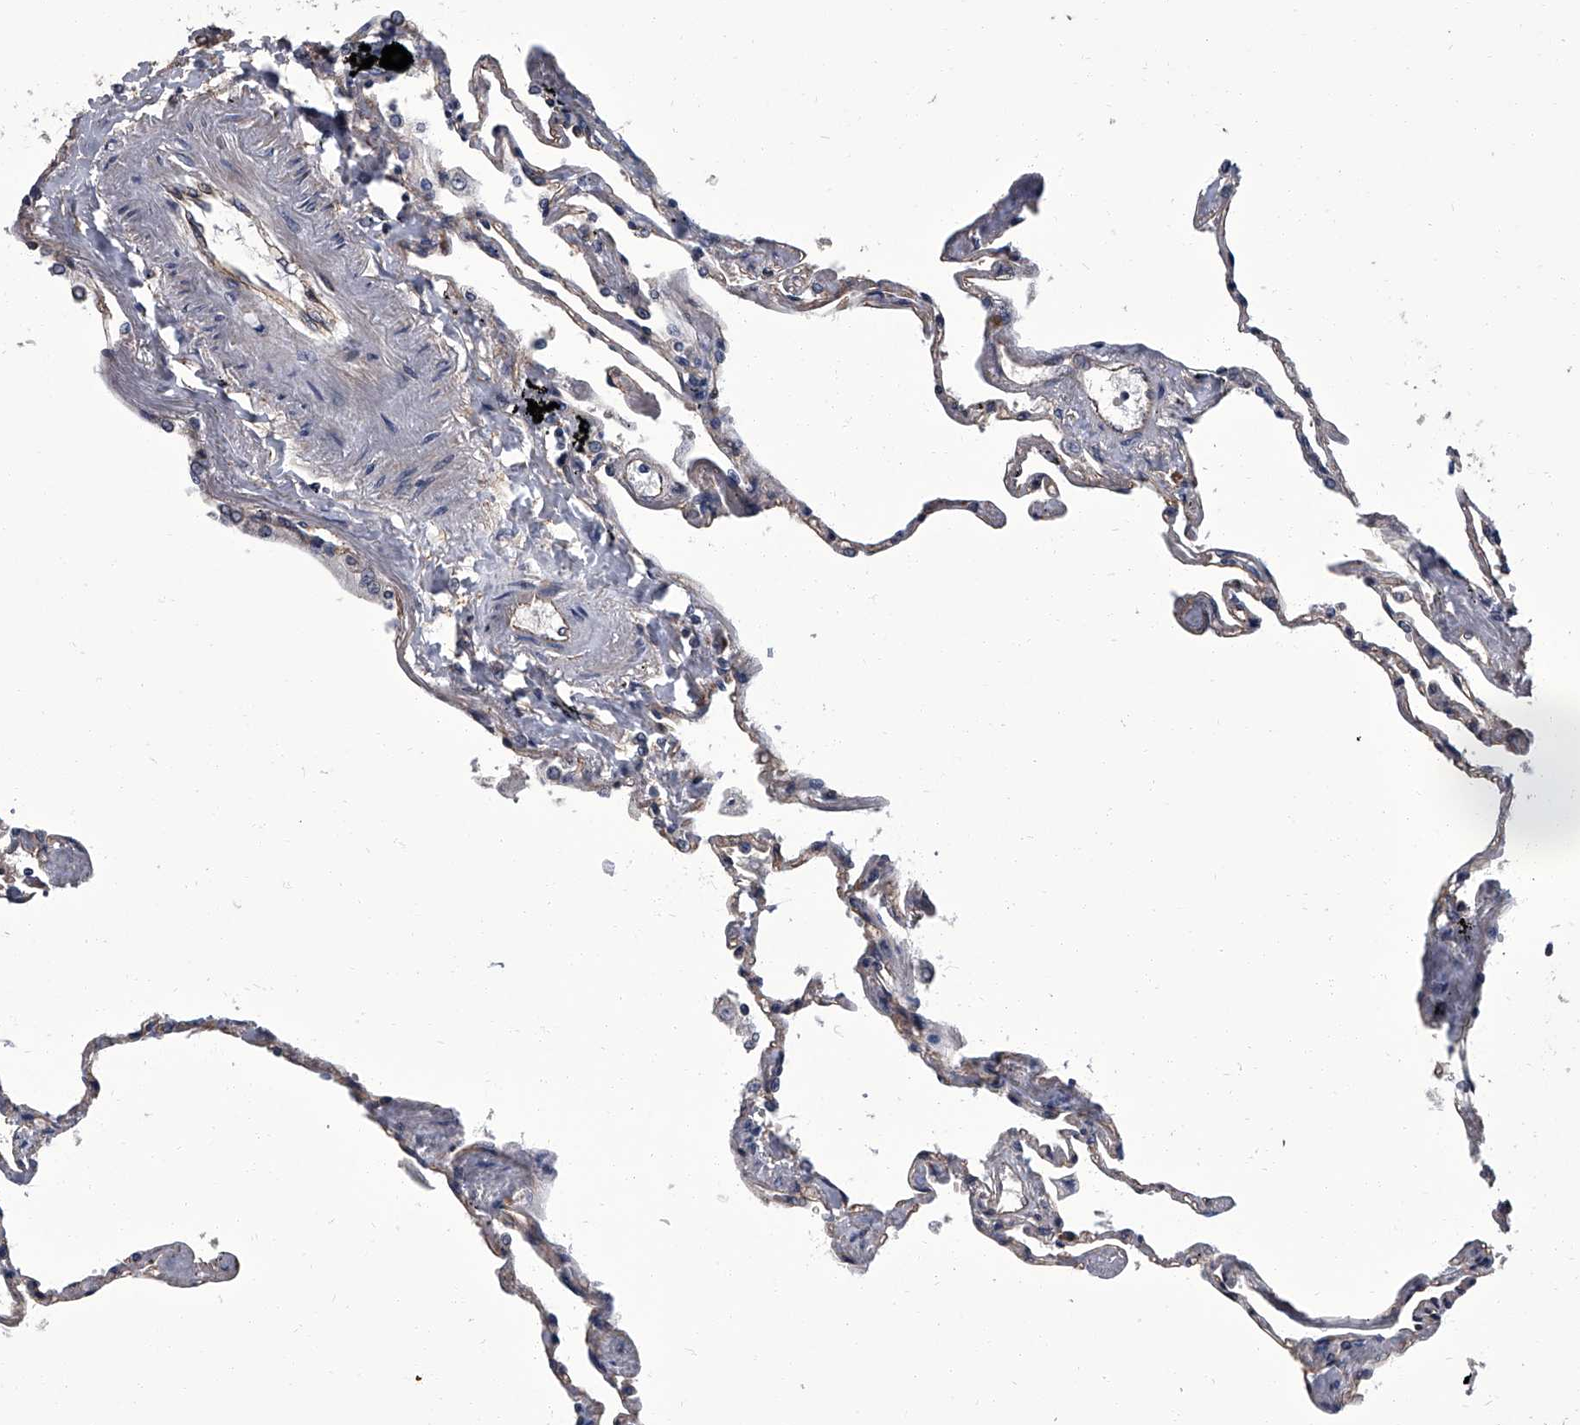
{"staining": {"intensity": "weak", "quantity": "25%-75%", "location": "cytoplasmic/membranous"}, "tissue": "lung", "cell_type": "Alveolar cells", "image_type": "normal", "snomed": [{"axis": "morphology", "description": "Normal tissue, NOS"}, {"axis": "topography", "description": "Lung"}], "caption": "Immunohistochemistry histopathology image of unremarkable lung stained for a protein (brown), which reveals low levels of weak cytoplasmic/membranous expression in approximately 25%-75% of alveolar cells.", "gene": "SIRT4", "patient": {"sex": "female", "age": 67}}